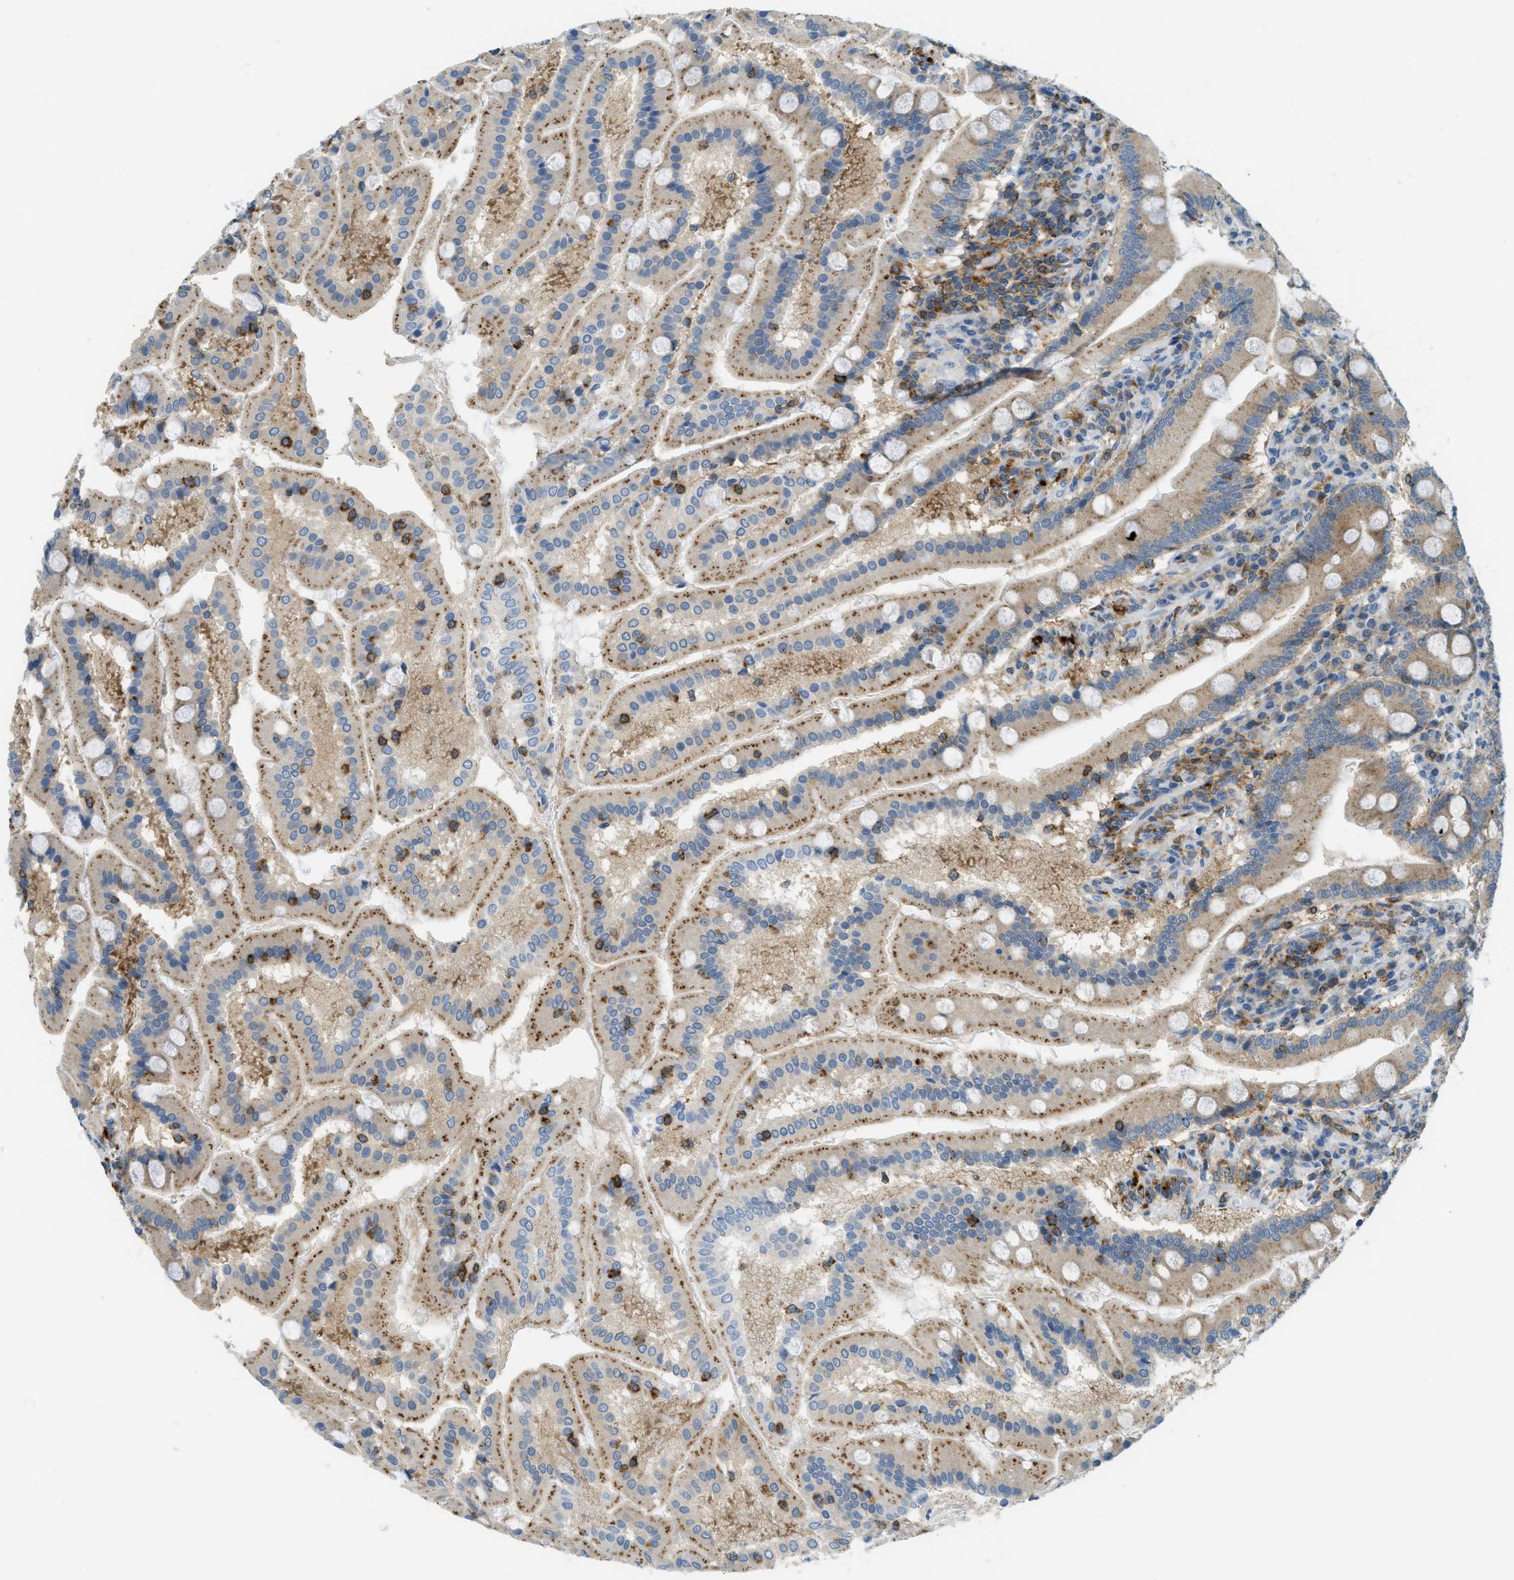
{"staining": {"intensity": "moderate", "quantity": ">75%", "location": "cytoplasmic/membranous"}, "tissue": "duodenum", "cell_type": "Glandular cells", "image_type": "normal", "snomed": [{"axis": "morphology", "description": "Normal tissue, NOS"}, {"axis": "topography", "description": "Duodenum"}], "caption": "A medium amount of moderate cytoplasmic/membranous staining is appreciated in about >75% of glandular cells in normal duodenum.", "gene": "PLBD2", "patient": {"sex": "male", "age": 50}}